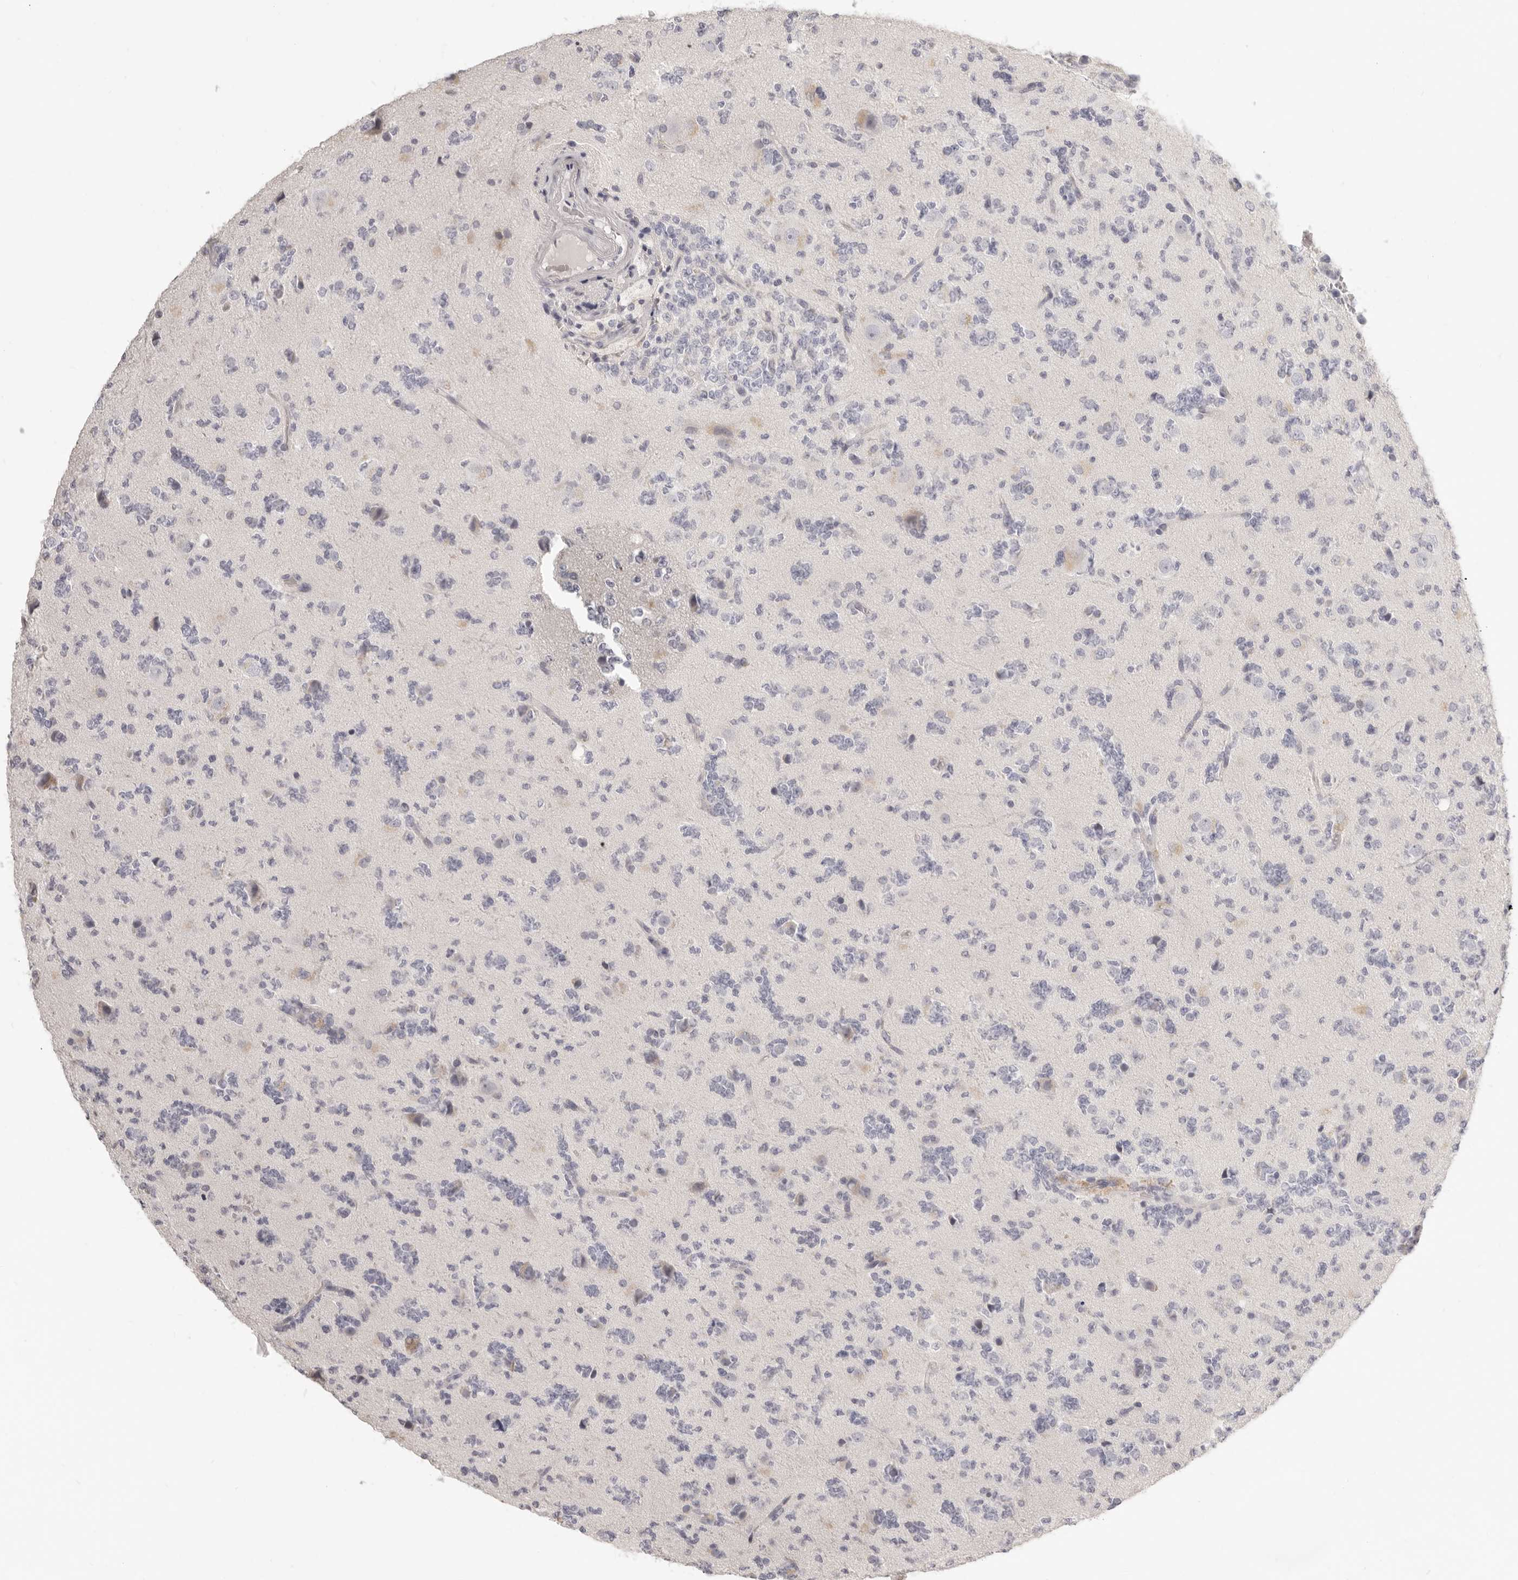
{"staining": {"intensity": "negative", "quantity": "none", "location": "none"}, "tissue": "glioma", "cell_type": "Tumor cells", "image_type": "cancer", "snomed": [{"axis": "morphology", "description": "Glioma, malignant, High grade"}, {"axis": "topography", "description": "Brain"}], "caption": "An immunohistochemistry (IHC) micrograph of glioma is shown. There is no staining in tumor cells of glioma.", "gene": "FABP1", "patient": {"sex": "female", "age": 62}}